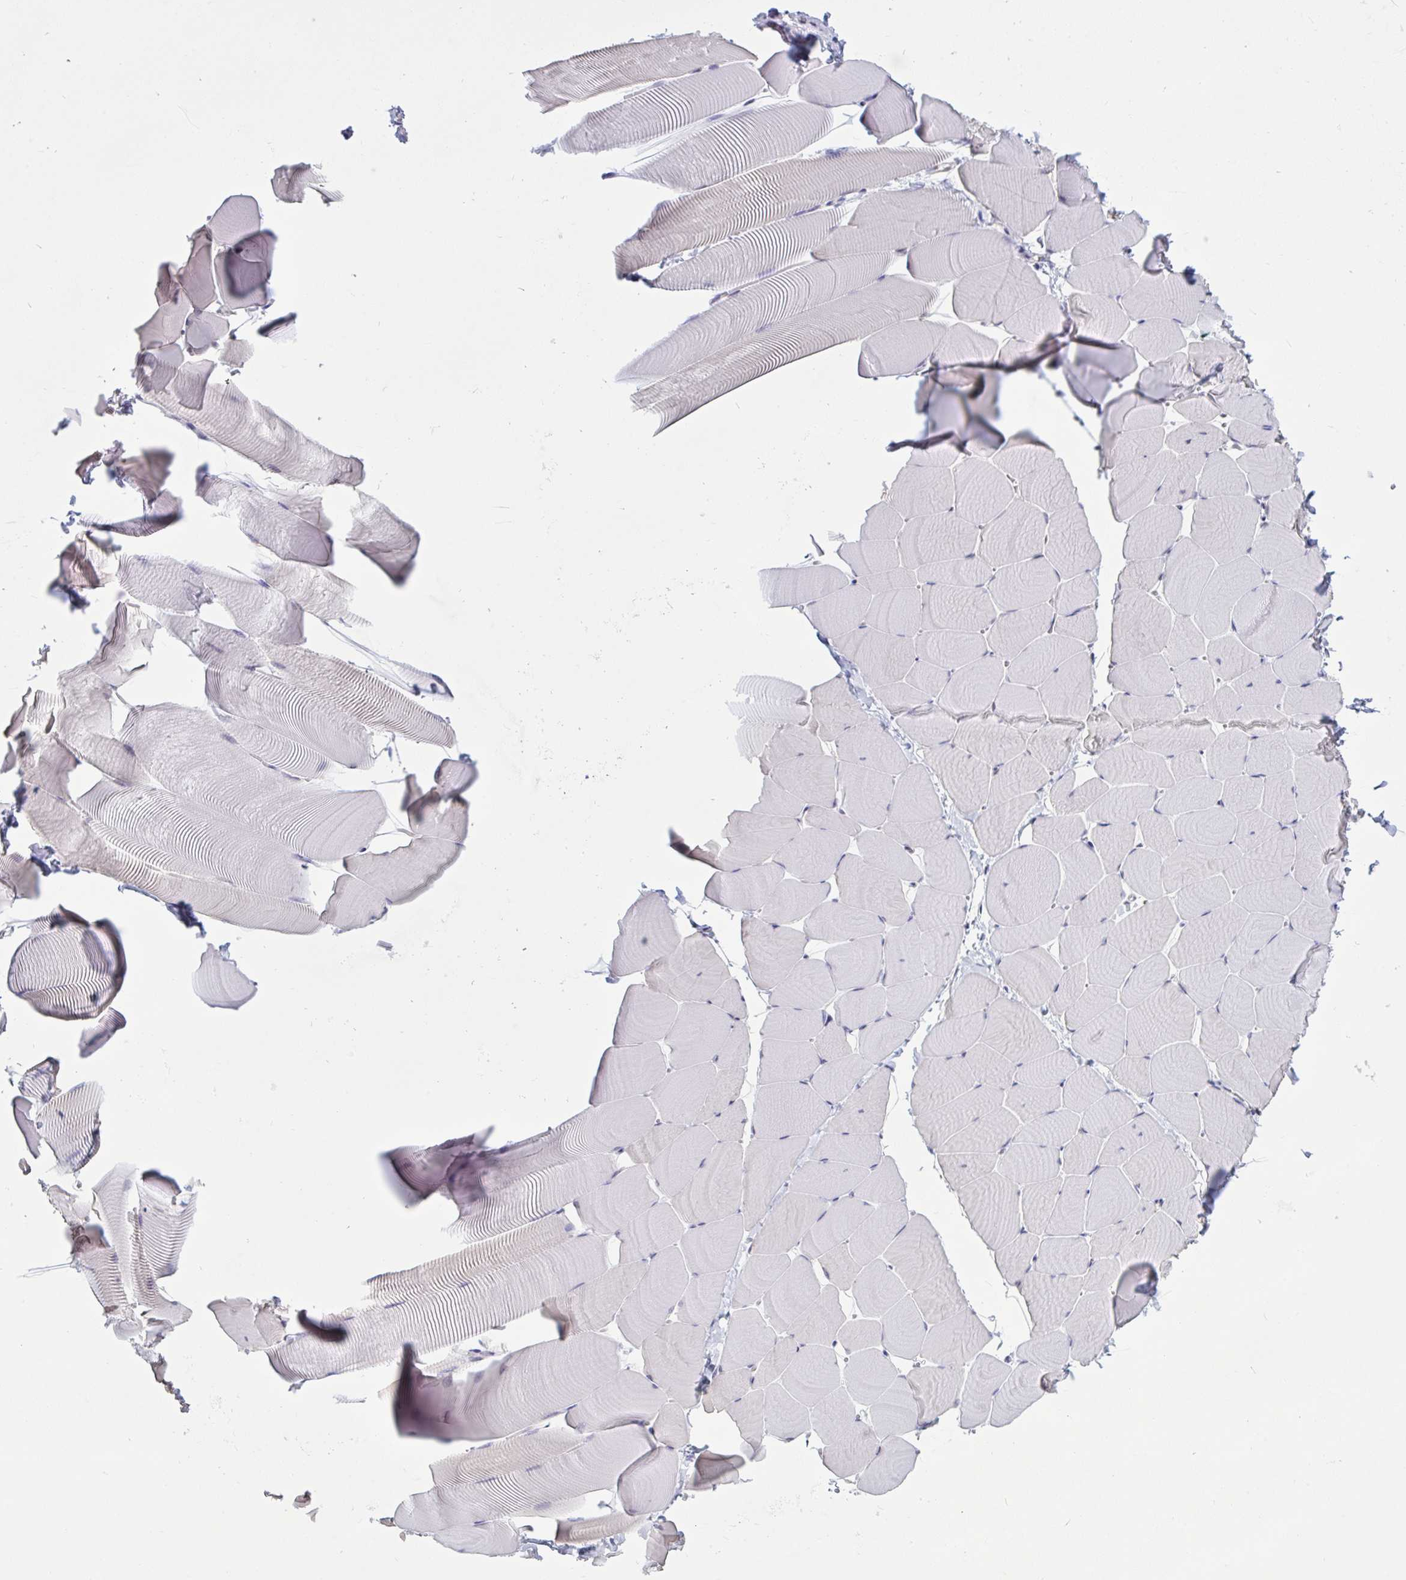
{"staining": {"intensity": "negative", "quantity": "none", "location": "none"}, "tissue": "skeletal muscle", "cell_type": "Myocytes", "image_type": "normal", "snomed": [{"axis": "morphology", "description": "Normal tissue, NOS"}, {"axis": "topography", "description": "Skeletal muscle"}], "caption": "DAB (3,3'-diaminobenzidine) immunohistochemical staining of unremarkable human skeletal muscle exhibits no significant positivity in myocytes.", "gene": "TSN", "patient": {"sex": "male", "age": 25}}